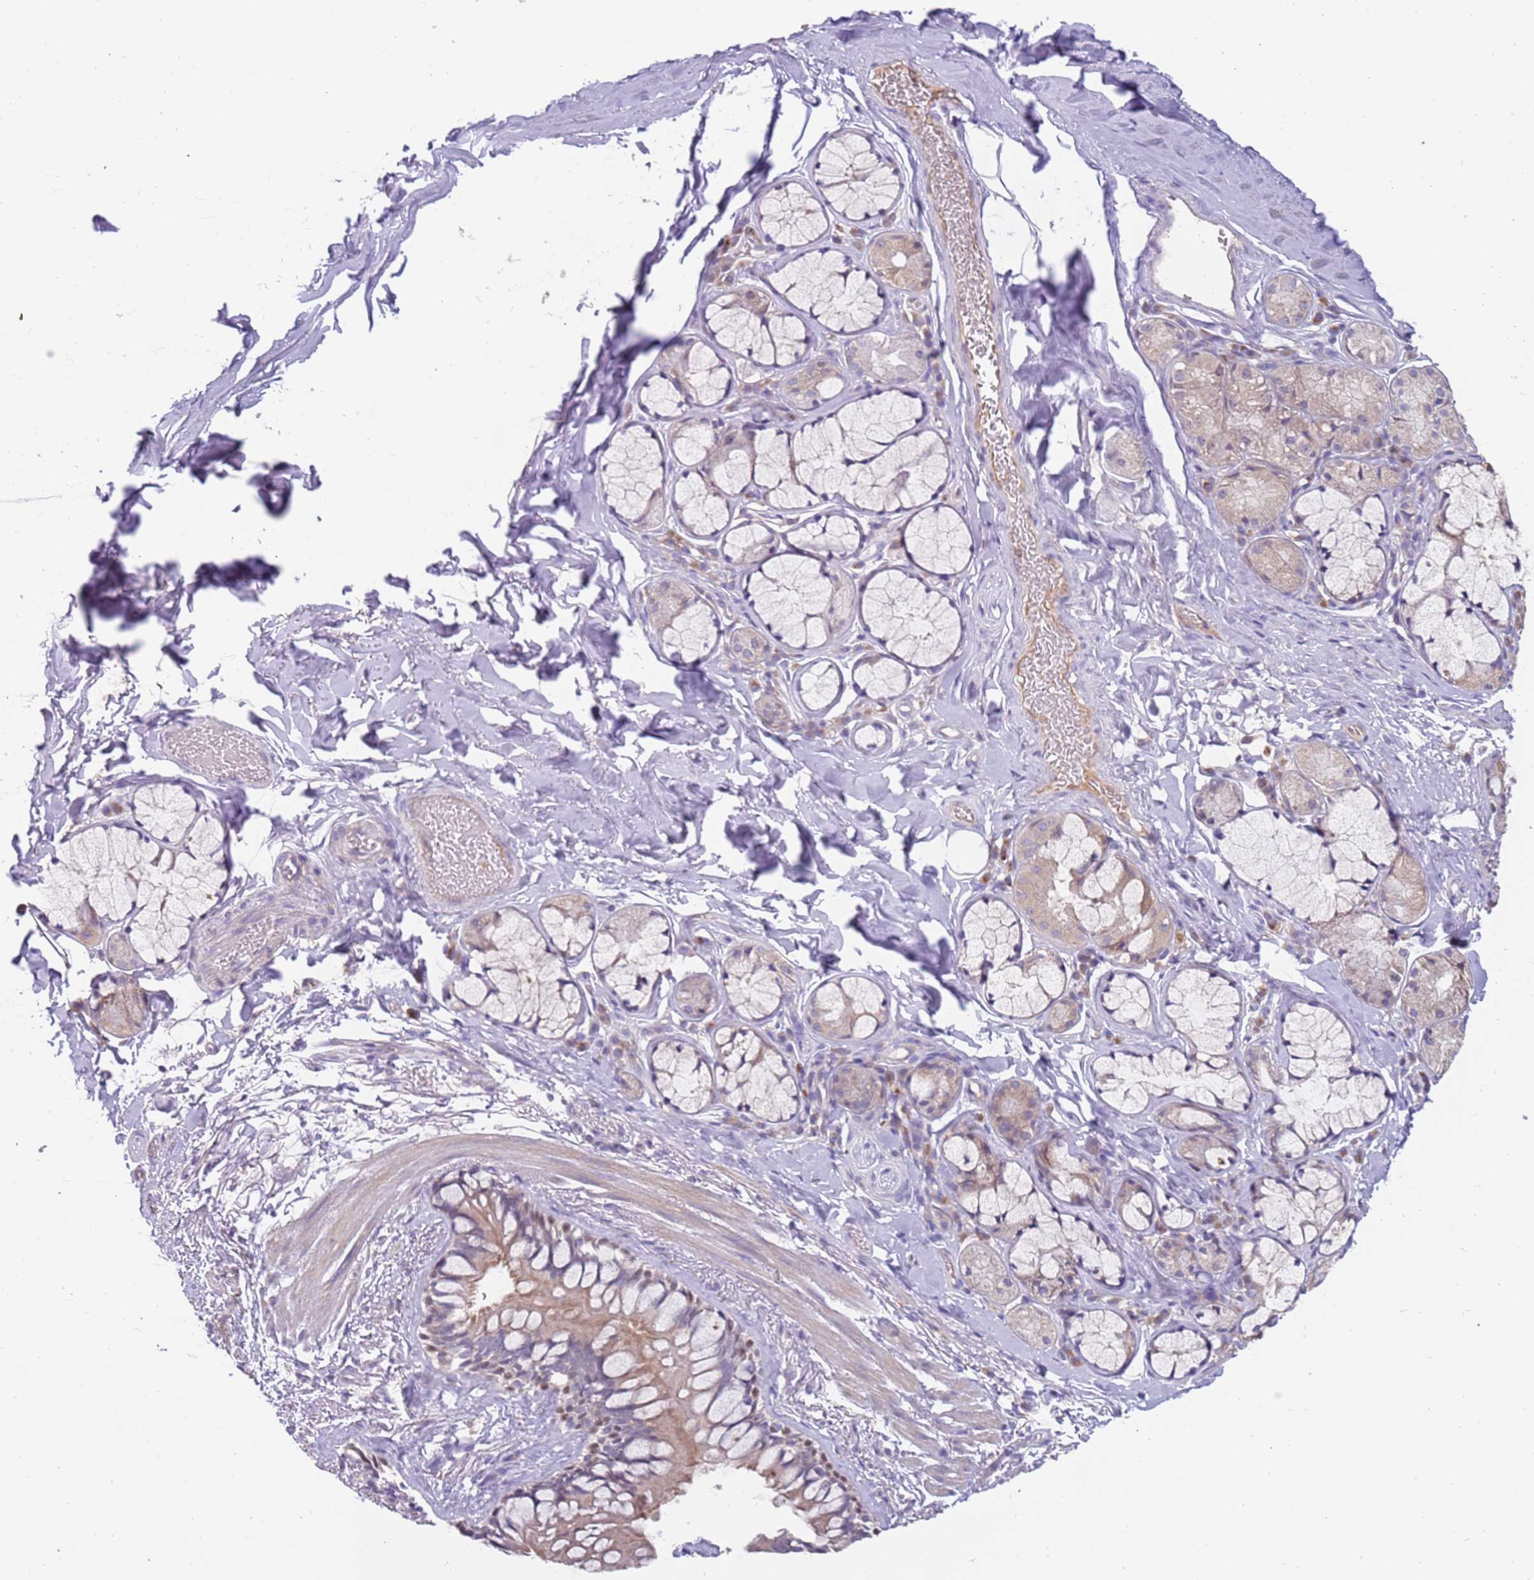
{"staining": {"intensity": "moderate", "quantity": "<25%", "location": "nuclear"}, "tissue": "bronchus", "cell_type": "Respiratory epithelial cells", "image_type": "normal", "snomed": [{"axis": "morphology", "description": "Normal tissue, NOS"}, {"axis": "topography", "description": "Cartilage tissue"}], "caption": "A brown stain labels moderate nuclear staining of a protein in respiratory epithelial cells of unremarkable bronchus.", "gene": "ZNF746", "patient": {"sex": "male", "age": 63}}